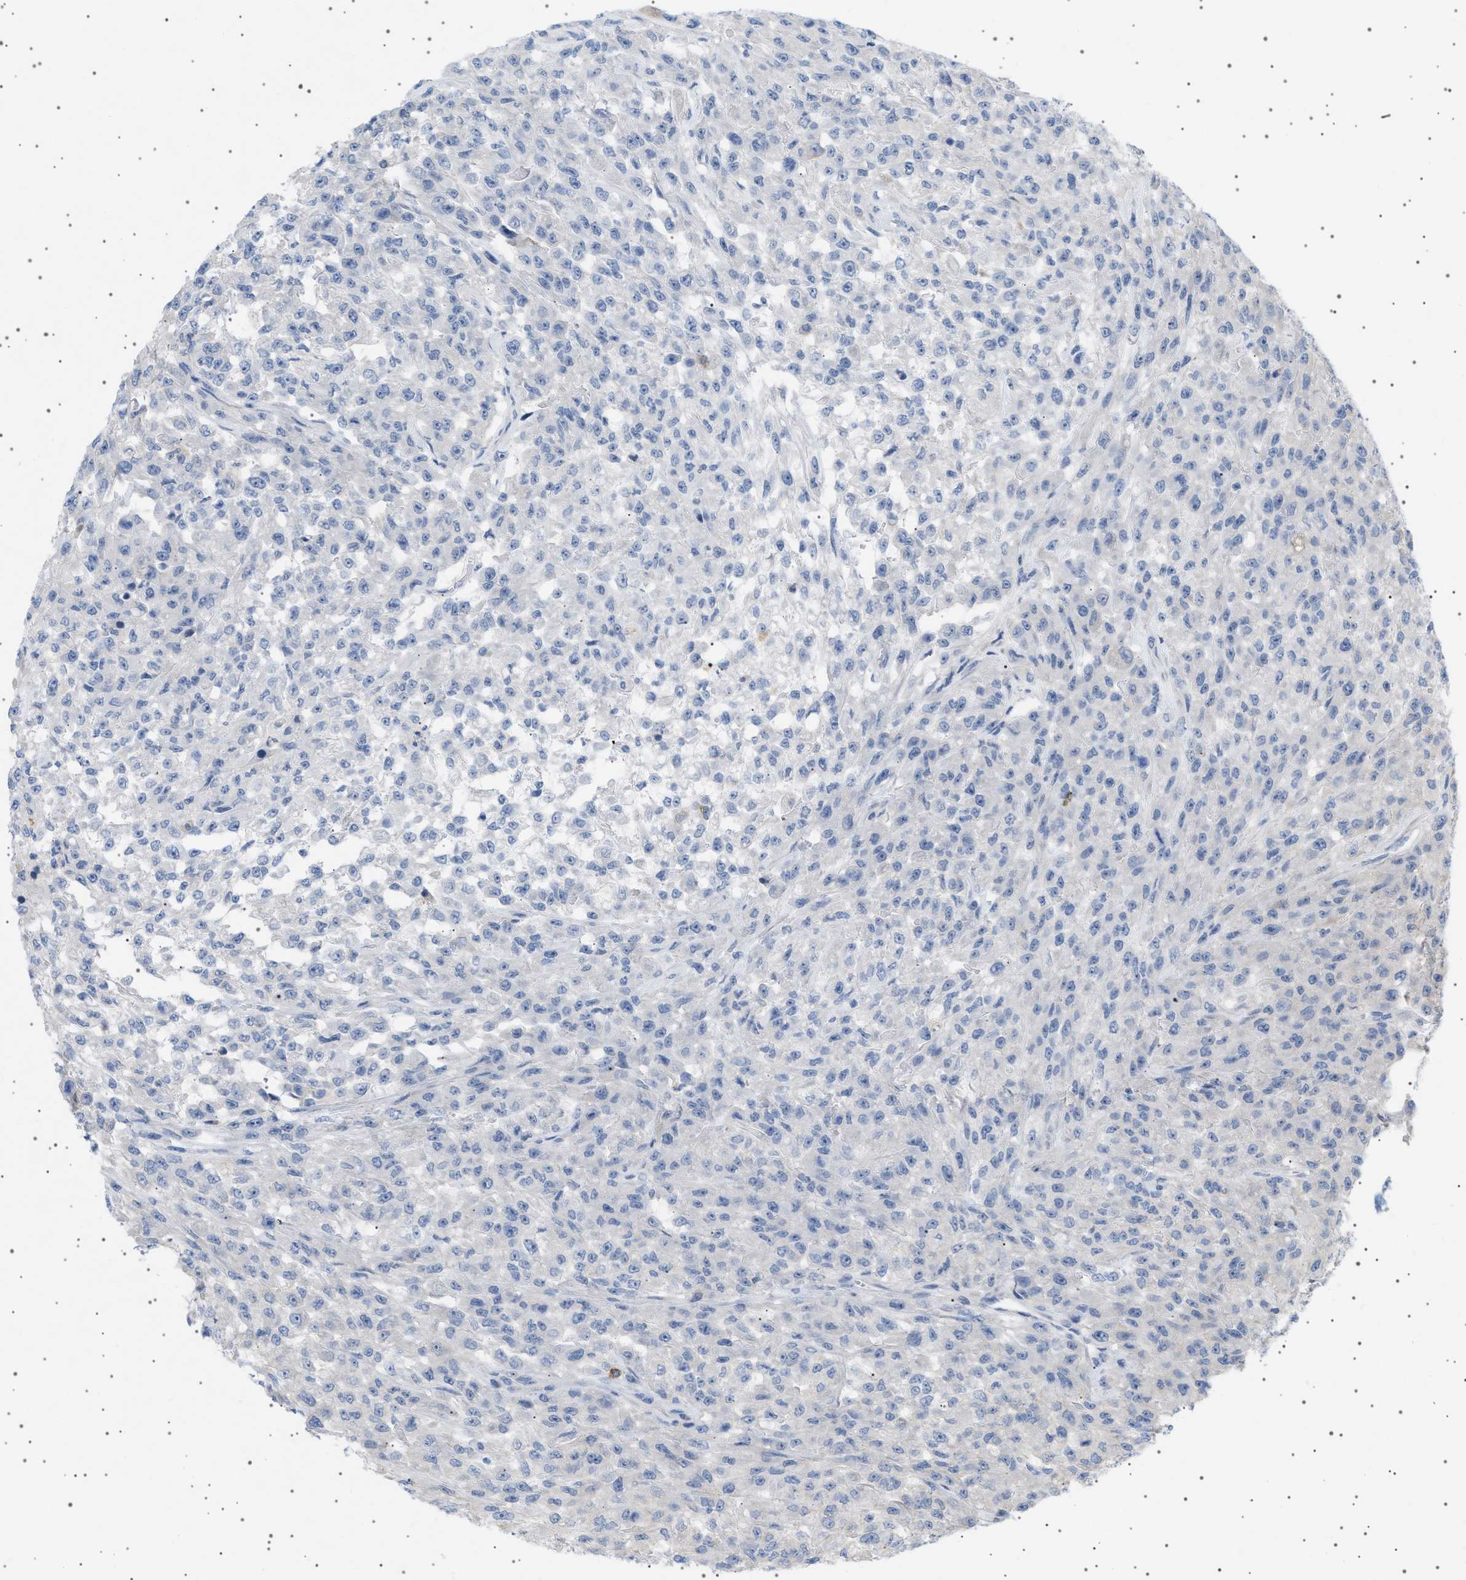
{"staining": {"intensity": "negative", "quantity": "none", "location": "none"}, "tissue": "urothelial cancer", "cell_type": "Tumor cells", "image_type": "cancer", "snomed": [{"axis": "morphology", "description": "Urothelial carcinoma, High grade"}, {"axis": "topography", "description": "Urinary bladder"}], "caption": "IHC image of neoplastic tissue: urothelial carcinoma (high-grade) stained with DAB demonstrates no significant protein expression in tumor cells. (Brightfield microscopy of DAB IHC at high magnification).", "gene": "ADCY10", "patient": {"sex": "male", "age": 46}}